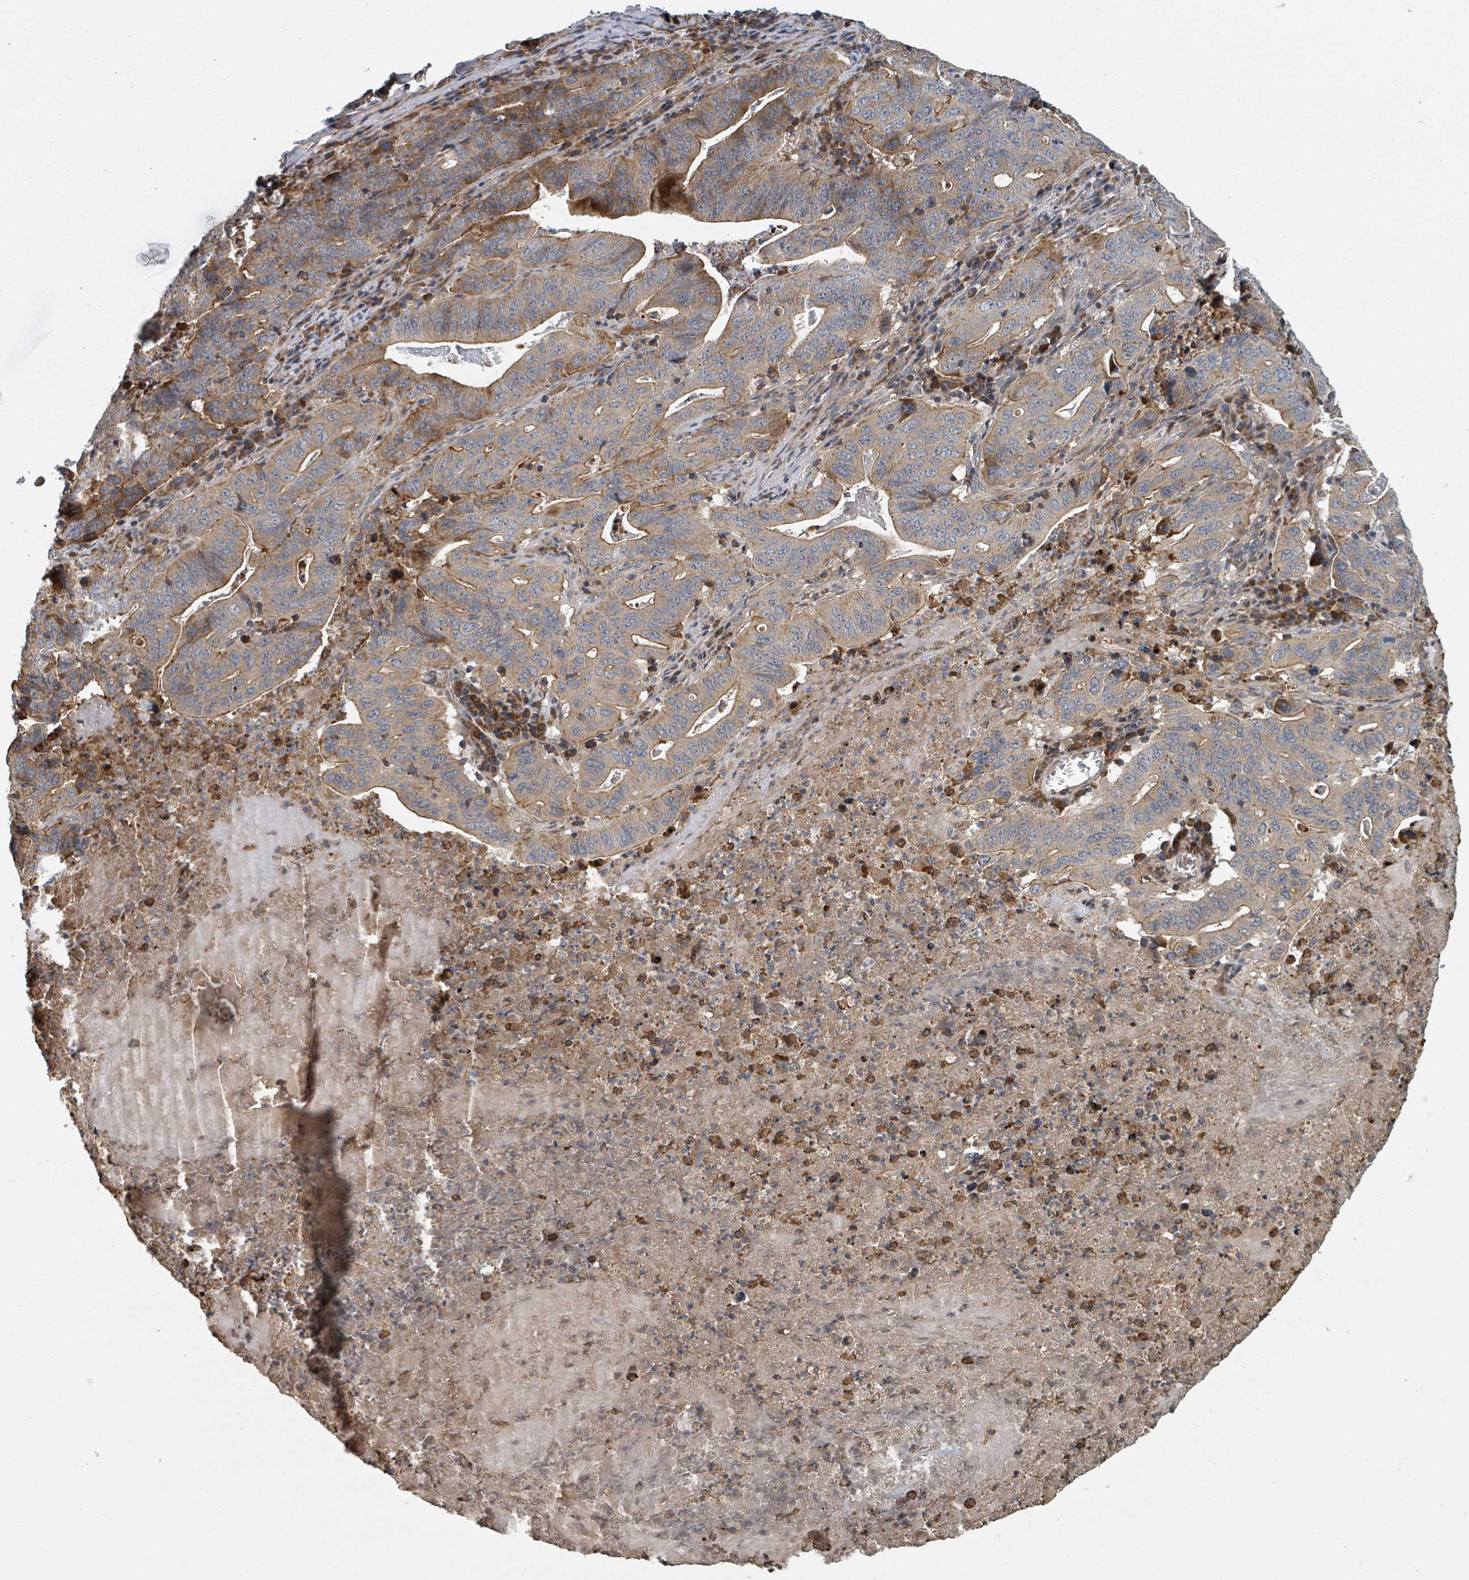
{"staining": {"intensity": "moderate", "quantity": ">75%", "location": "cytoplasmic/membranous"}, "tissue": "lung cancer", "cell_type": "Tumor cells", "image_type": "cancer", "snomed": [{"axis": "morphology", "description": "Adenocarcinoma, NOS"}, {"axis": "topography", "description": "Lung"}], "caption": "Immunohistochemistry (IHC) image of neoplastic tissue: lung adenocarcinoma stained using immunohistochemistry (IHC) exhibits medium levels of moderate protein expression localized specifically in the cytoplasmic/membranous of tumor cells, appearing as a cytoplasmic/membranous brown color.", "gene": "DPM1", "patient": {"sex": "female", "age": 60}}